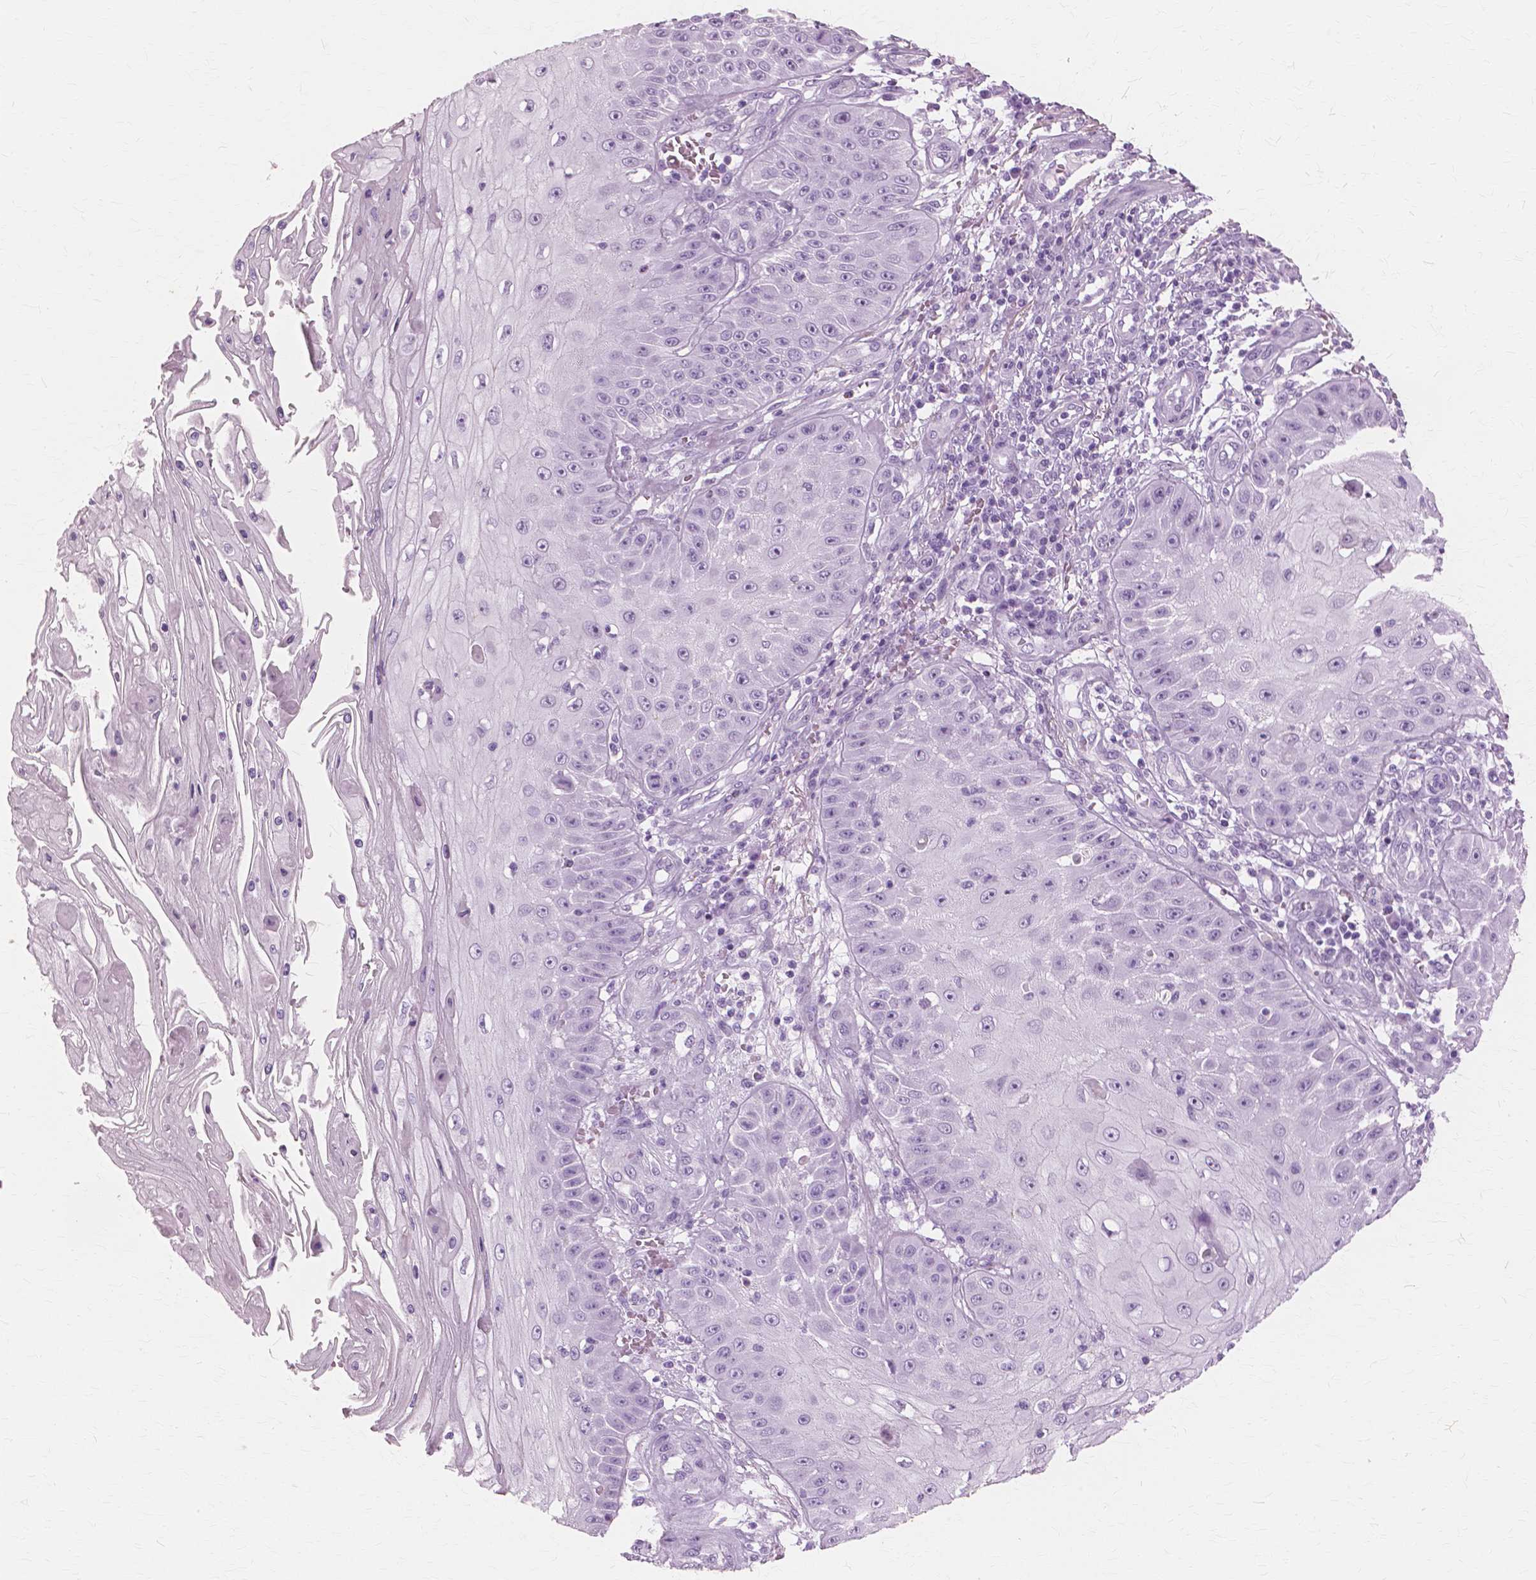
{"staining": {"intensity": "negative", "quantity": "none", "location": "none"}, "tissue": "skin cancer", "cell_type": "Tumor cells", "image_type": "cancer", "snomed": [{"axis": "morphology", "description": "Squamous cell carcinoma, NOS"}, {"axis": "topography", "description": "Skin"}], "caption": "Immunohistochemistry (IHC) photomicrograph of human skin squamous cell carcinoma stained for a protein (brown), which displays no positivity in tumor cells. Brightfield microscopy of IHC stained with DAB (brown) and hematoxylin (blue), captured at high magnification.", "gene": "SFTPD", "patient": {"sex": "male", "age": 70}}